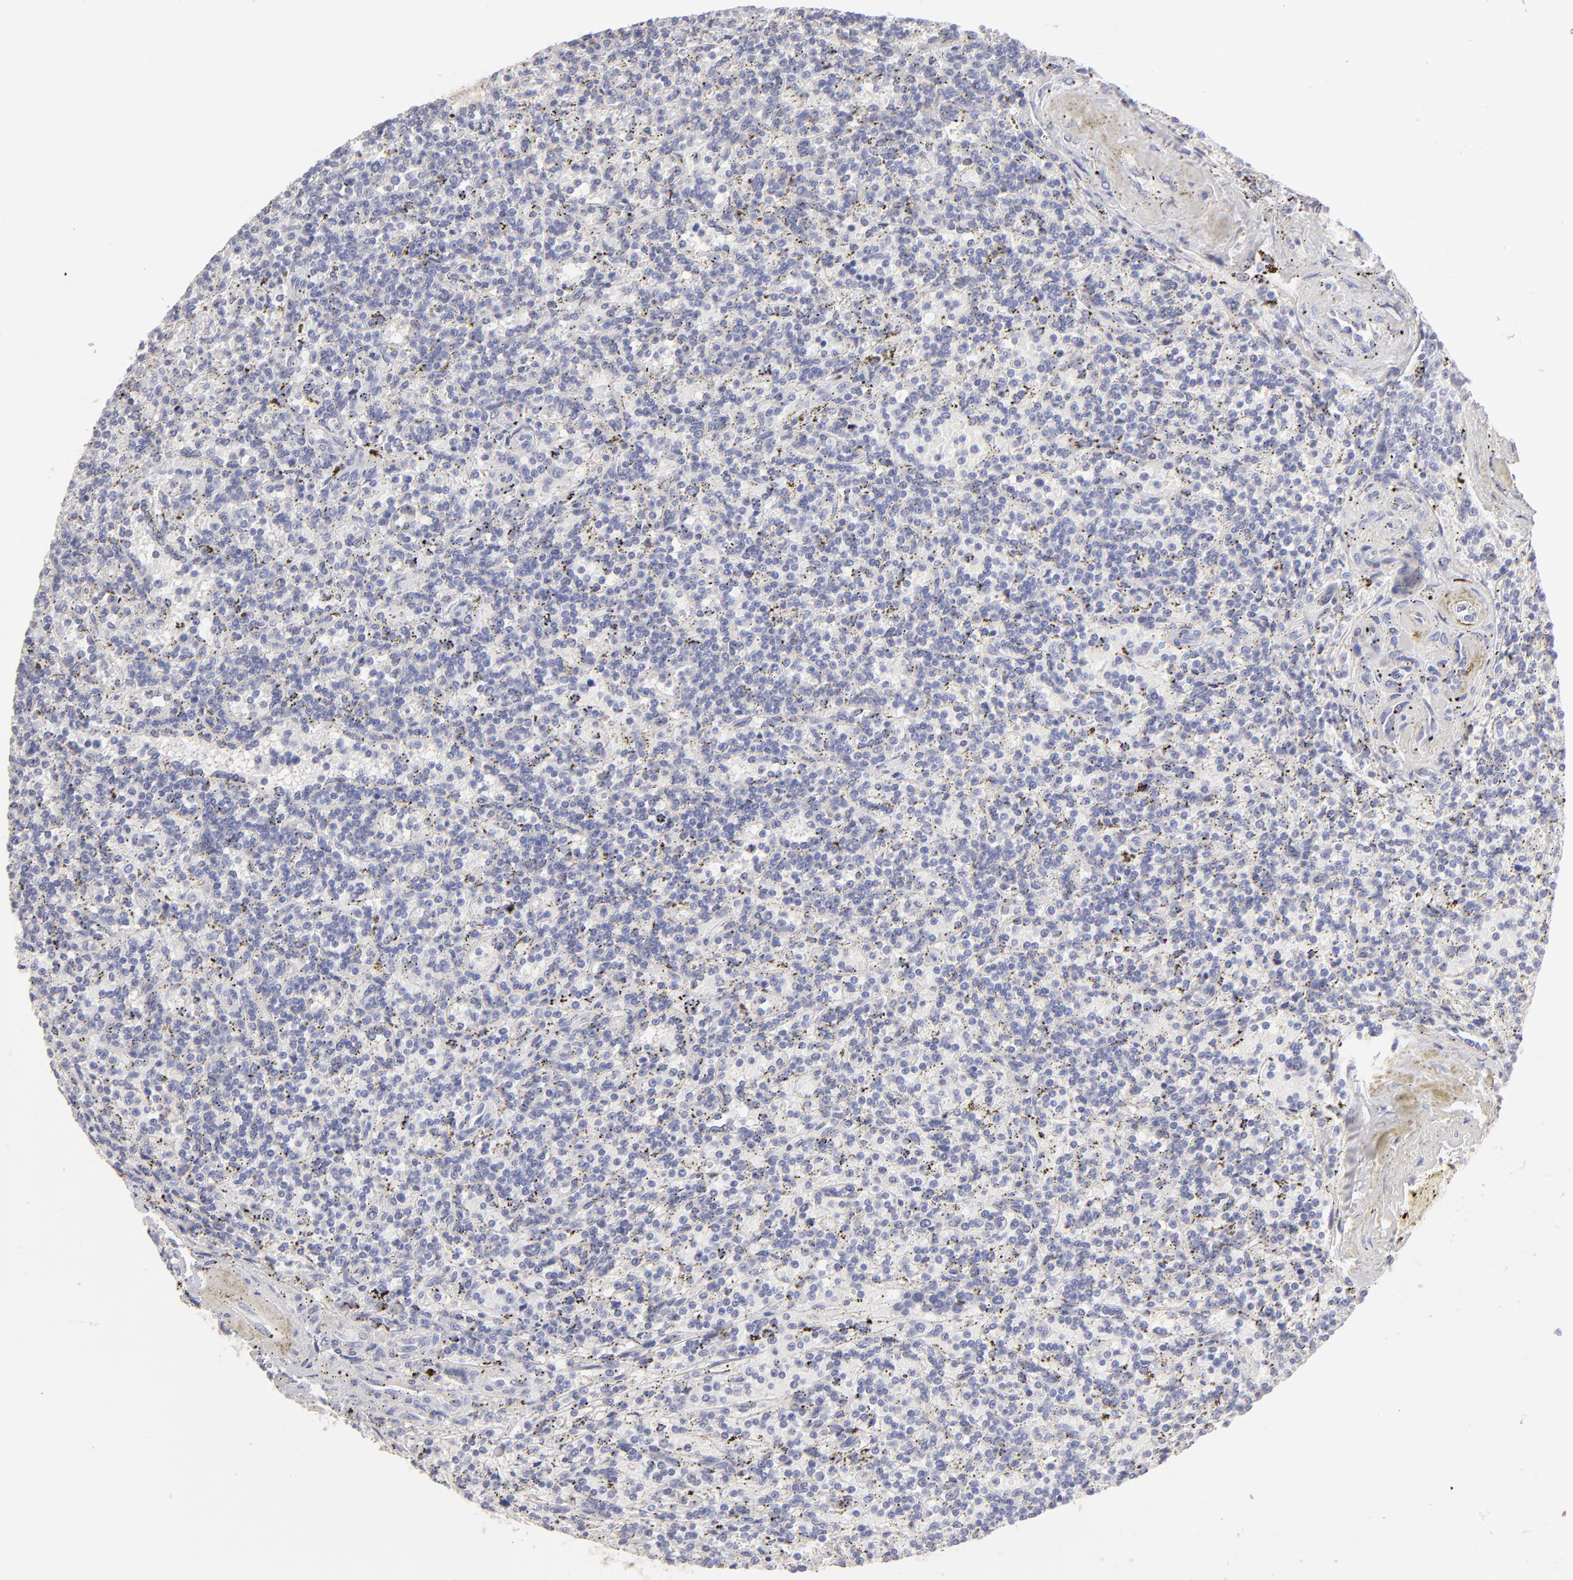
{"staining": {"intensity": "negative", "quantity": "none", "location": "none"}, "tissue": "lymphoma", "cell_type": "Tumor cells", "image_type": "cancer", "snomed": [{"axis": "morphology", "description": "Malignant lymphoma, non-Hodgkin's type, Low grade"}, {"axis": "topography", "description": "Spleen"}], "caption": "Tumor cells are negative for protein expression in human lymphoma.", "gene": "ABCC4", "patient": {"sex": "male", "age": 73}}